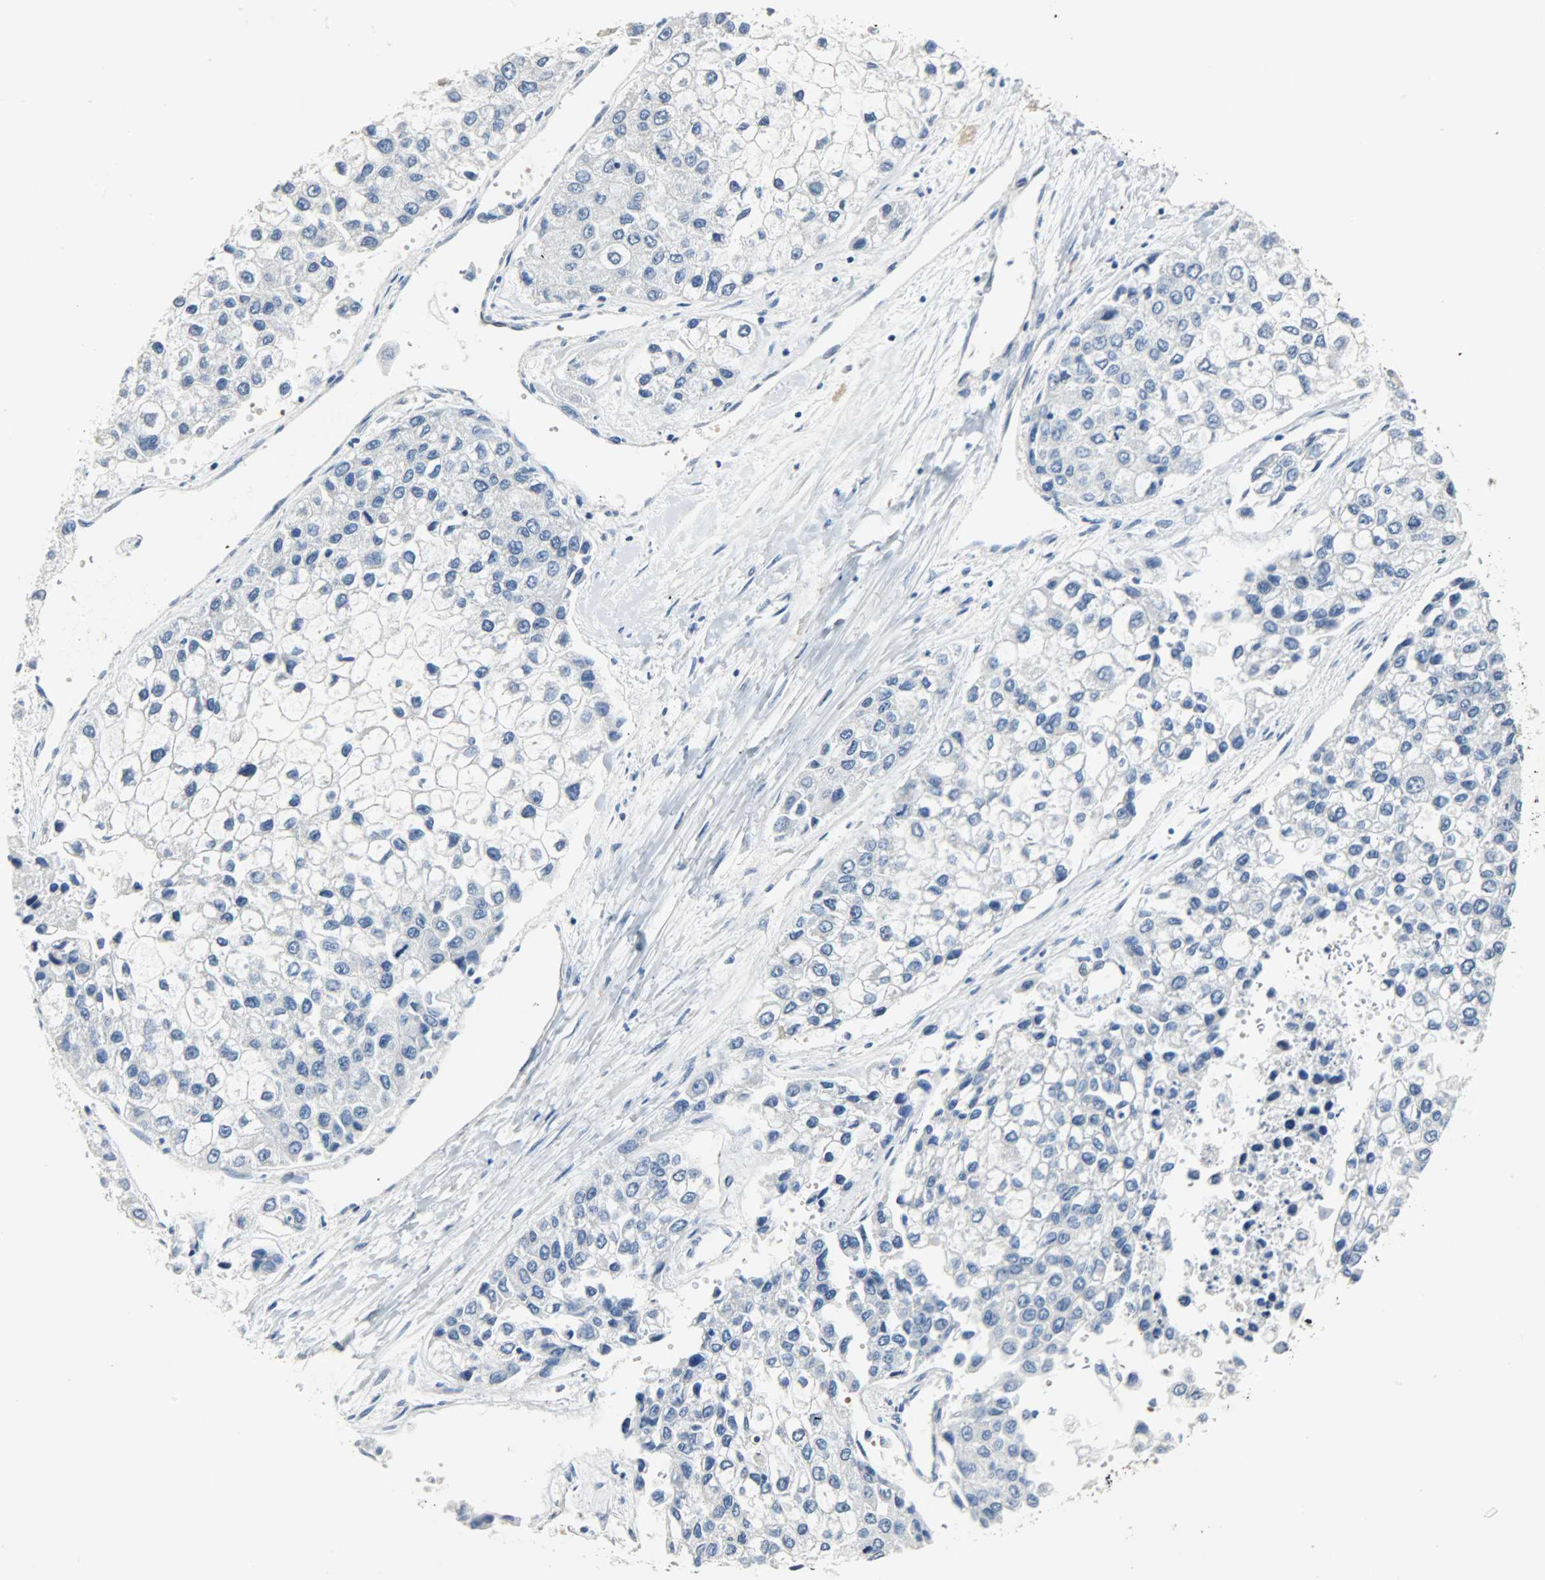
{"staining": {"intensity": "negative", "quantity": "none", "location": "none"}, "tissue": "liver cancer", "cell_type": "Tumor cells", "image_type": "cancer", "snomed": [{"axis": "morphology", "description": "Carcinoma, Hepatocellular, NOS"}, {"axis": "topography", "description": "Liver"}], "caption": "This is an immunohistochemistry histopathology image of human hepatocellular carcinoma (liver). There is no expression in tumor cells.", "gene": "EIF4EBP1", "patient": {"sex": "female", "age": 66}}